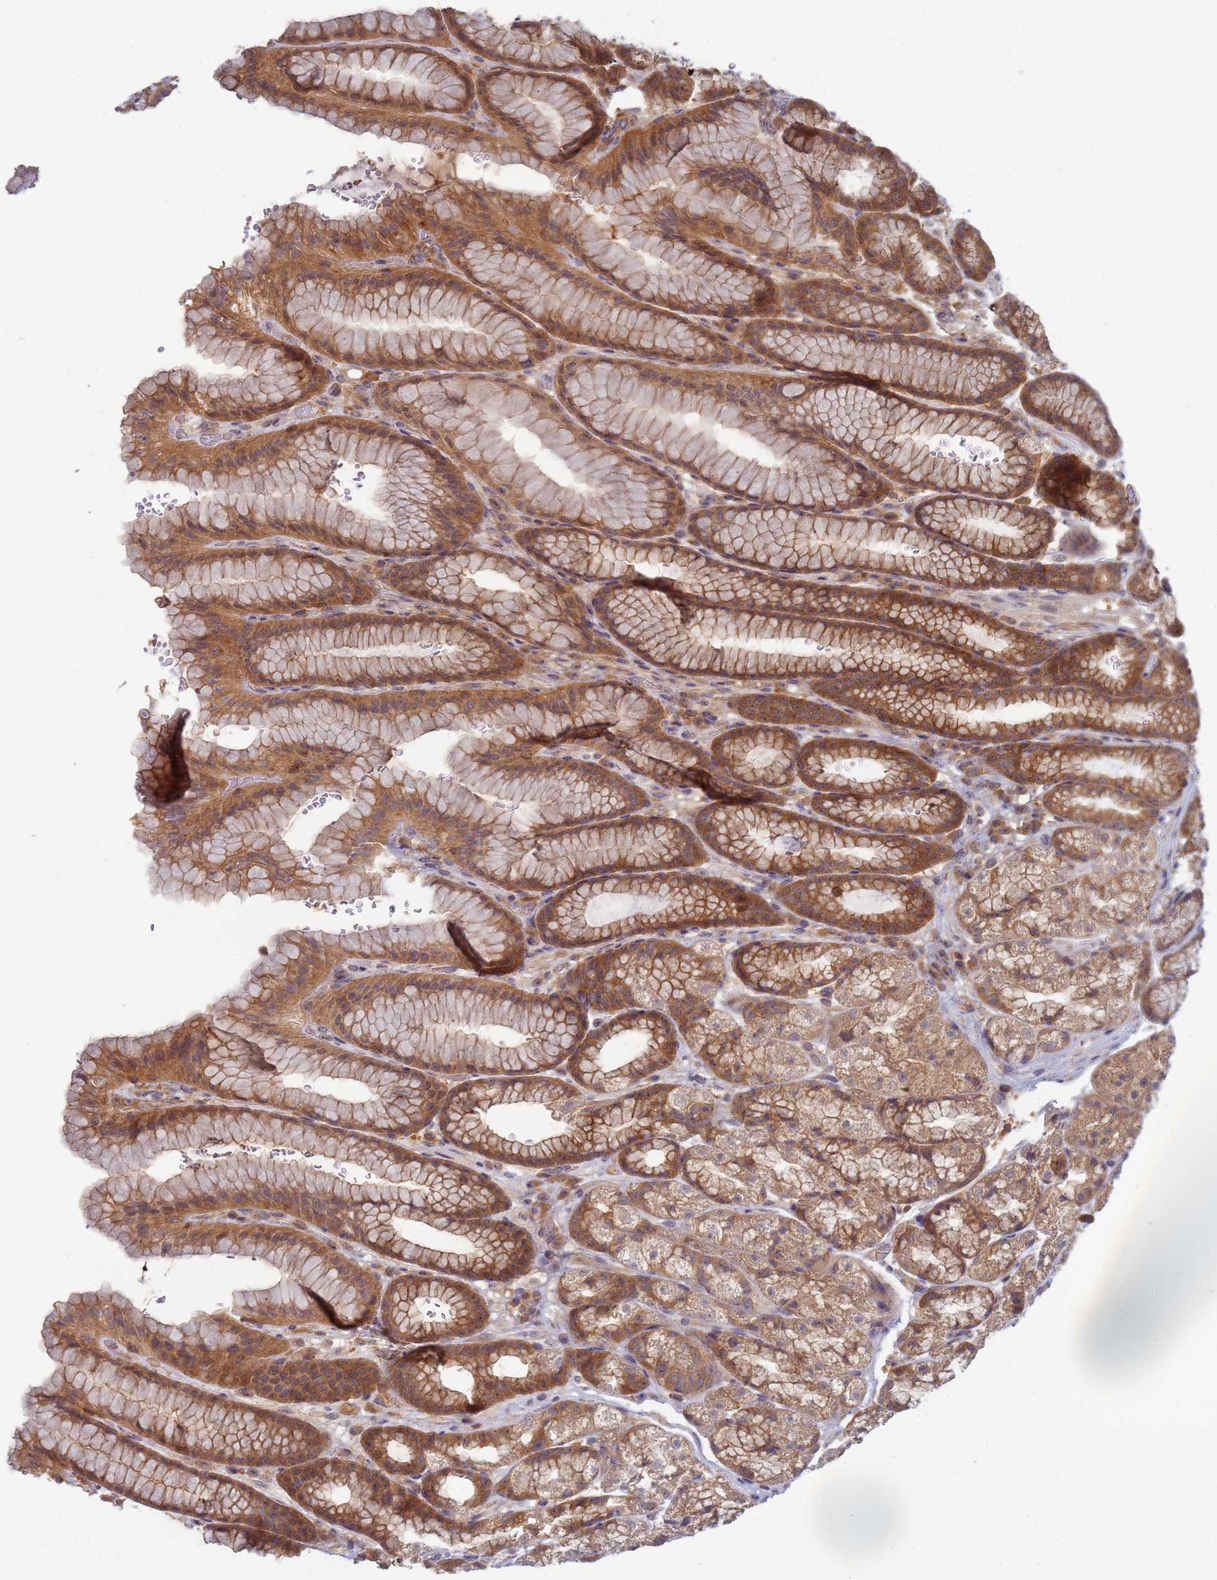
{"staining": {"intensity": "moderate", "quantity": ">75%", "location": "cytoplasmic/membranous"}, "tissue": "stomach", "cell_type": "Glandular cells", "image_type": "normal", "snomed": [{"axis": "morphology", "description": "Normal tissue, NOS"}, {"axis": "morphology", "description": "Adenocarcinoma, NOS"}, {"axis": "topography", "description": "Stomach"}], "caption": "DAB immunohistochemical staining of normal stomach shows moderate cytoplasmic/membranous protein positivity in about >75% of glandular cells.", "gene": "SHARPIN", "patient": {"sex": "male", "age": 57}}